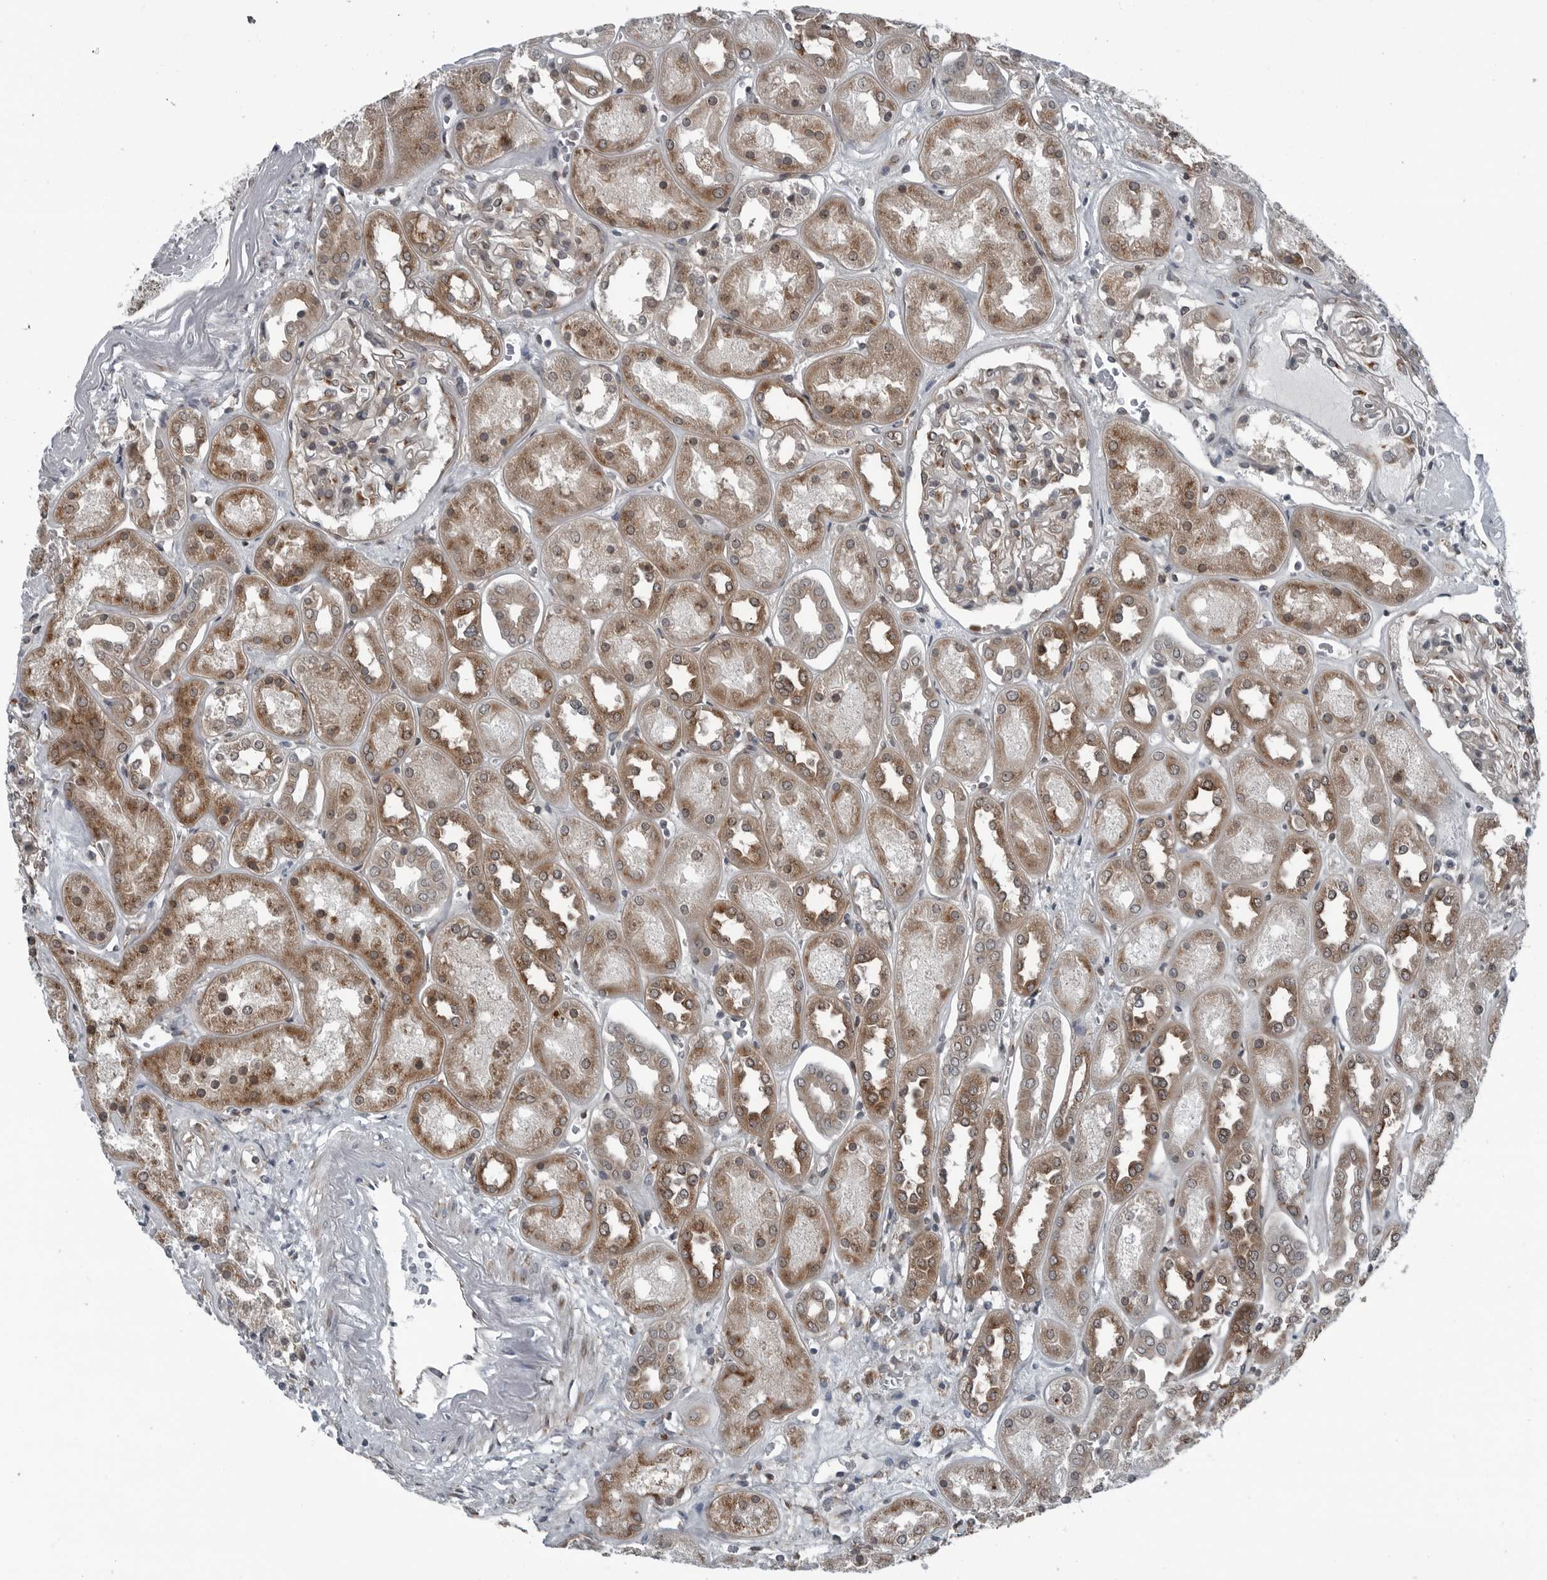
{"staining": {"intensity": "weak", "quantity": "<25%", "location": "cytoplasmic/membranous"}, "tissue": "kidney", "cell_type": "Cells in glomeruli", "image_type": "normal", "snomed": [{"axis": "morphology", "description": "Normal tissue, NOS"}, {"axis": "topography", "description": "Kidney"}], "caption": "High power microscopy photomicrograph of an immunohistochemistry photomicrograph of normal kidney, revealing no significant expression in cells in glomeruli.", "gene": "CEP85", "patient": {"sex": "male", "age": 70}}